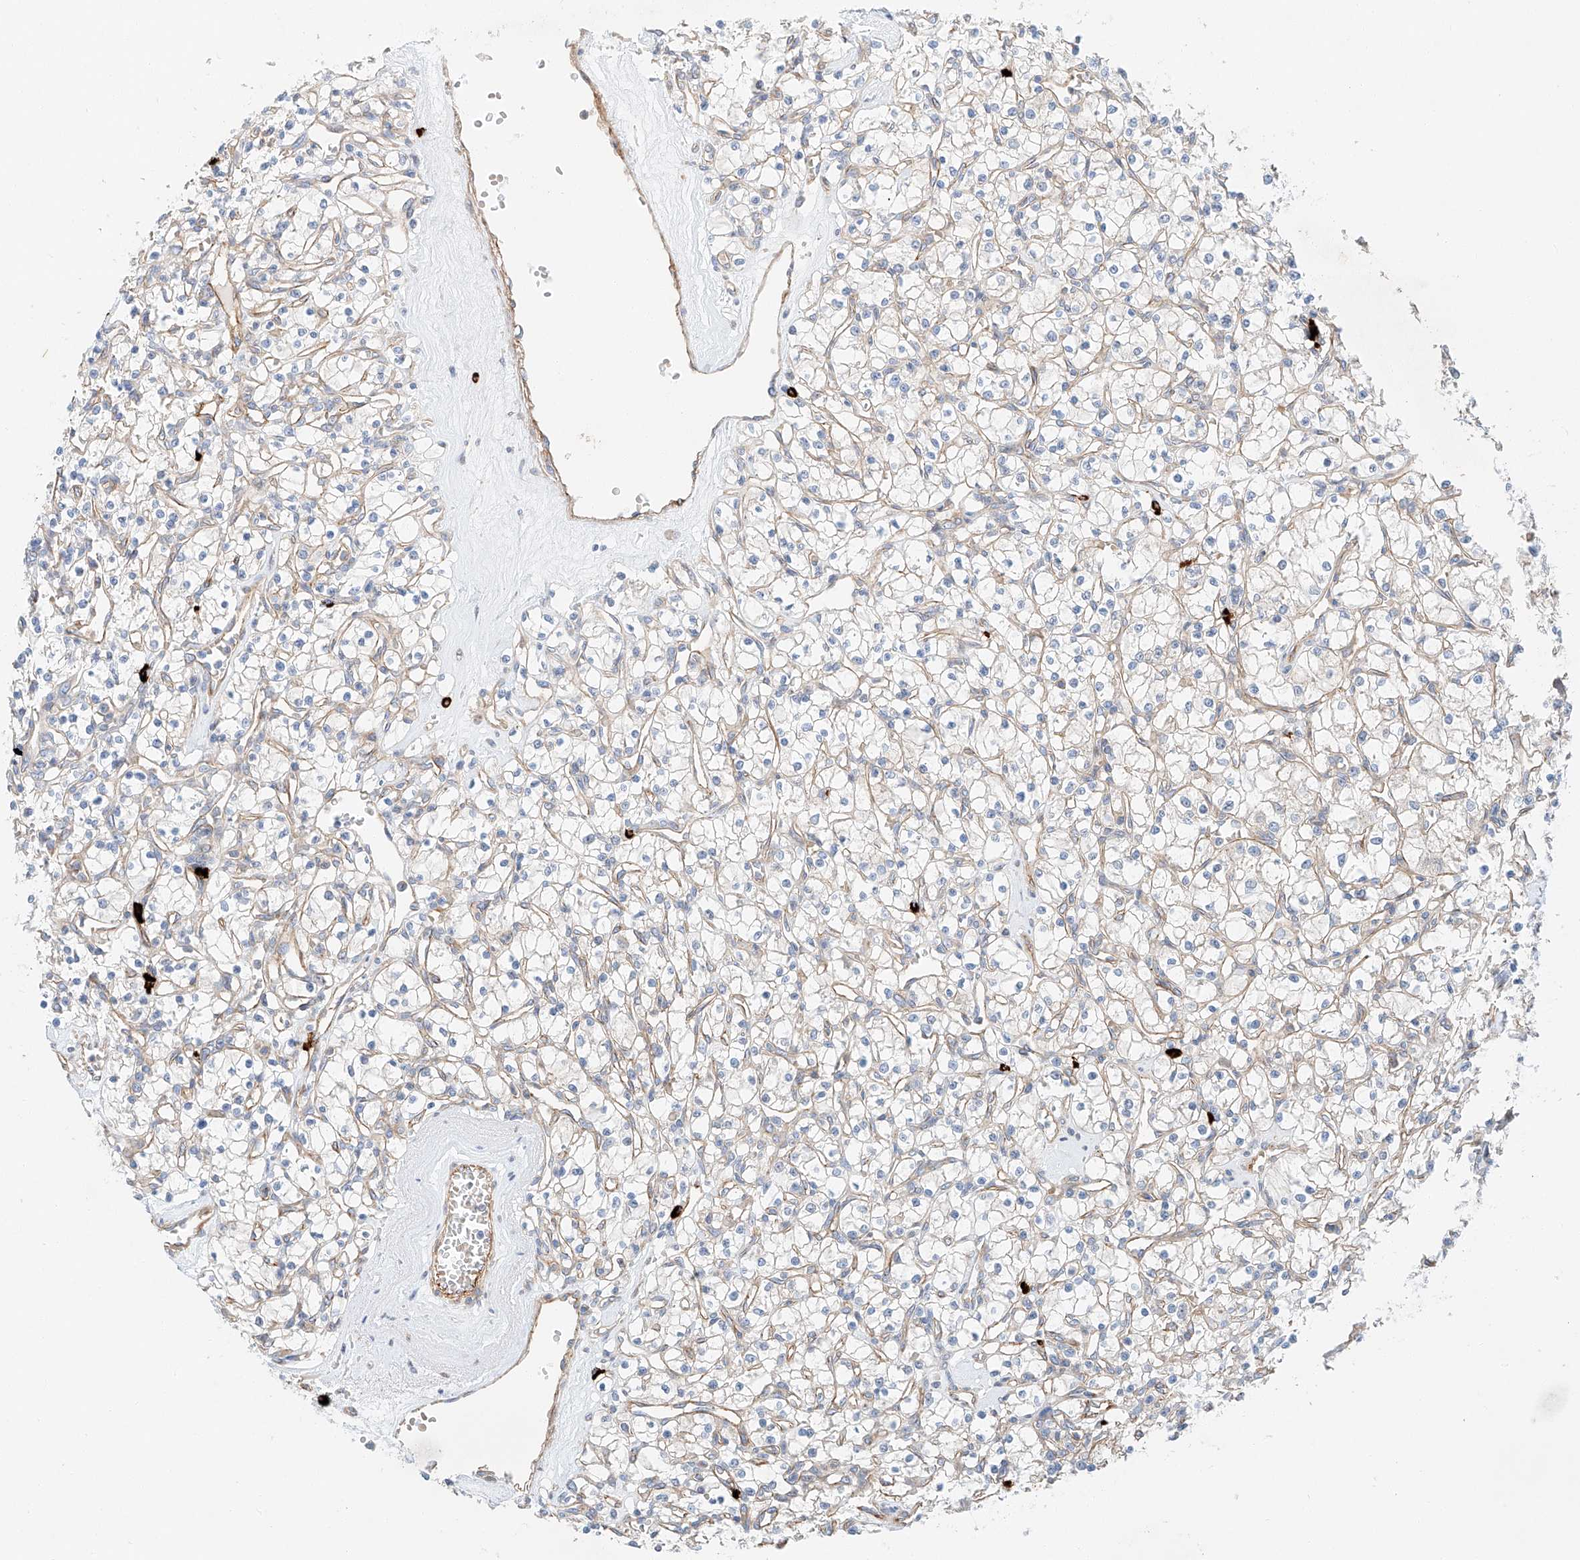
{"staining": {"intensity": "negative", "quantity": "none", "location": "none"}, "tissue": "renal cancer", "cell_type": "Tumor cells", "image_type": "cancer", "snomed": [{"axis": "morphology", "description": "Adenocarcinoma, NOS"}, {"axis": "topography", "description": "Kidney"}], "caption": "The histopathology image displays no staining of tumor cells in renal cancer.", "gene": "MINDY4", "patient": {"sex": "female", "age": 59}}